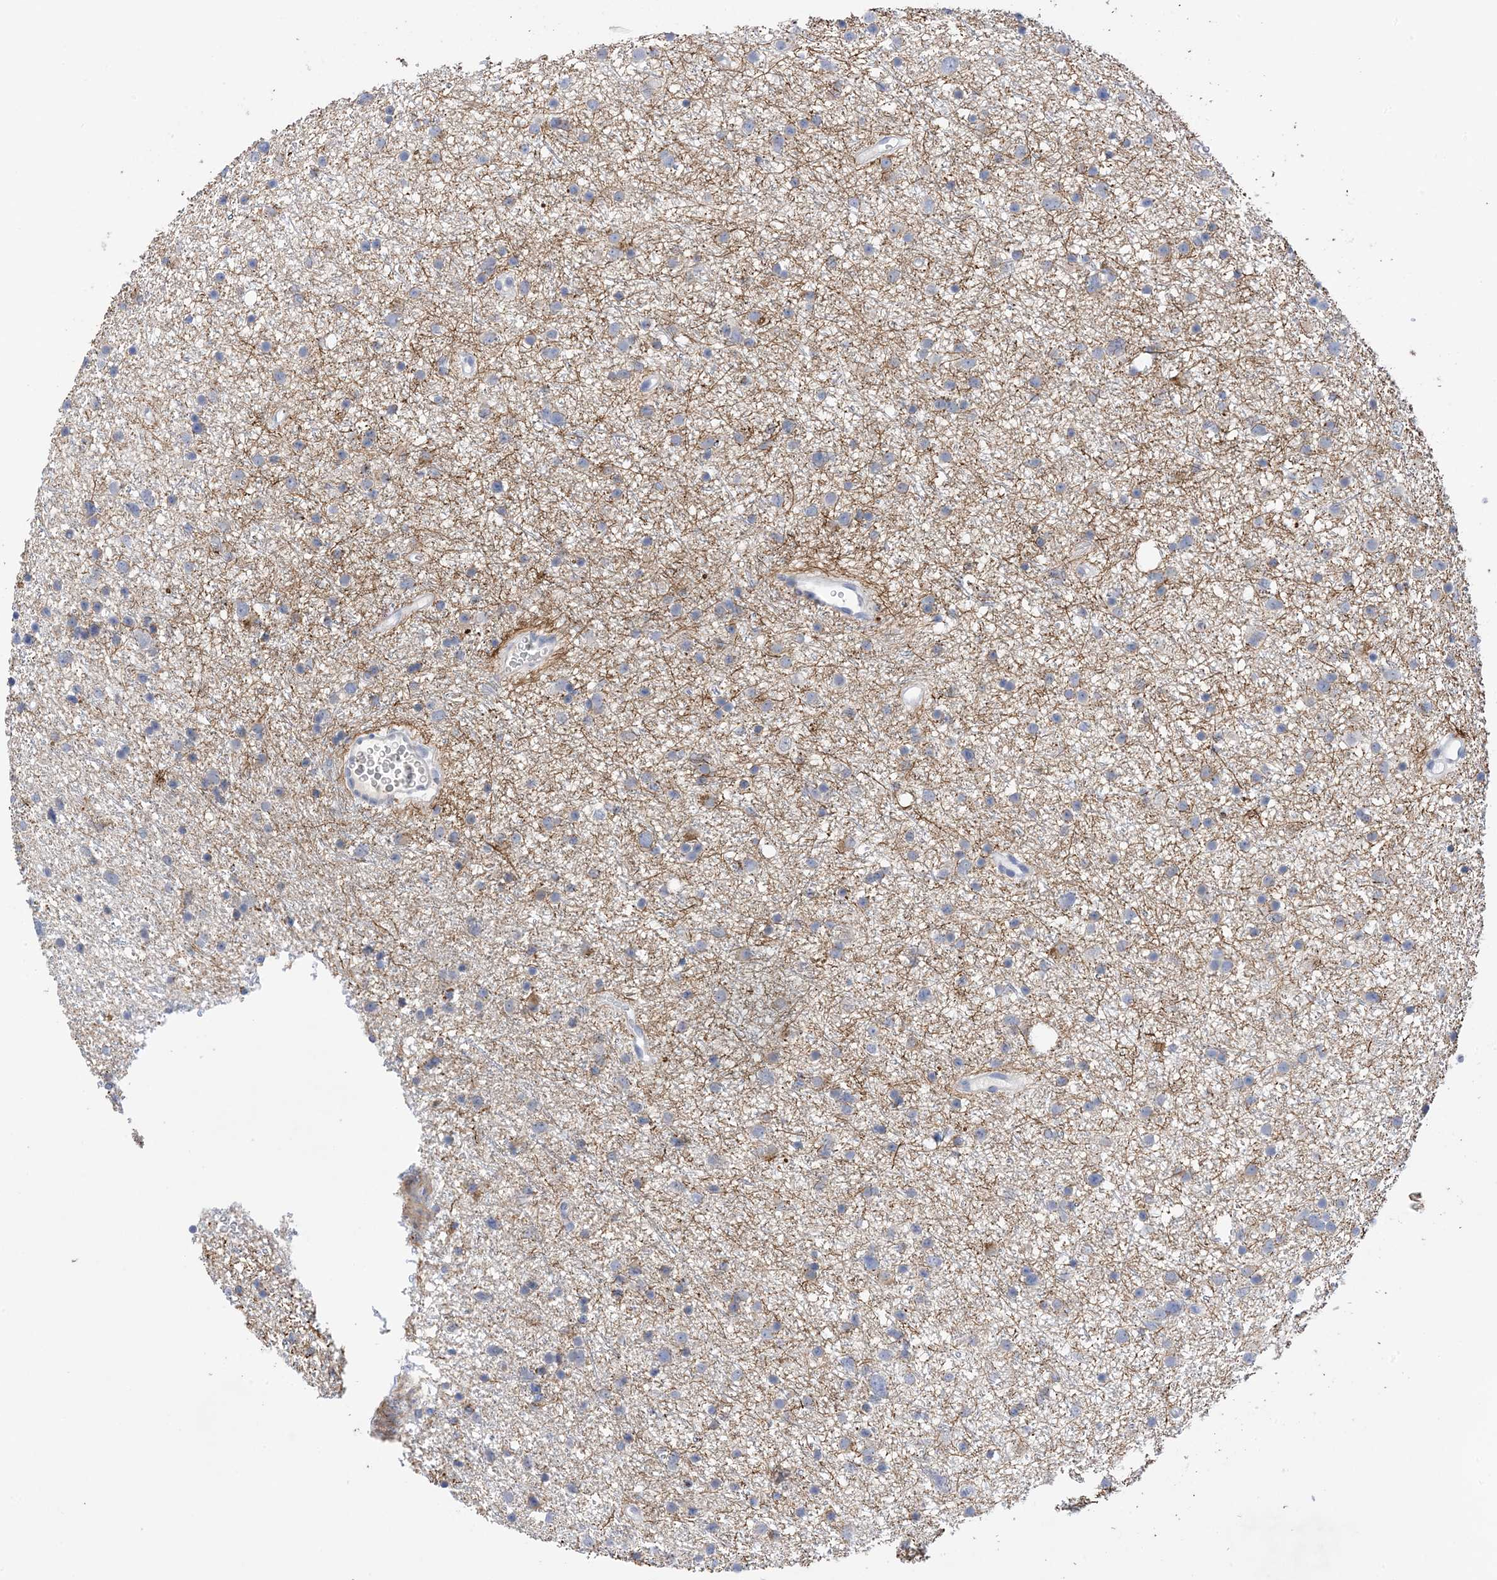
{"staining": {"intensity": "negative", "quantity": "none", "location": "none"}, "tissue": "glioma", "cell_type": "Tumor cells", "image_type": "cancer", "snomed": [{"axis": "morphology", "description": "Glioma, malignant, Low grade"}, {"axis": "topography", "description": "Cerebral cortex"}], "caption": "The IHC photomicrograph has no significant expression in tumor cells of glioma tissue.", "gene": "PLK4", "patient": {"sex": "female", "age": 39}}